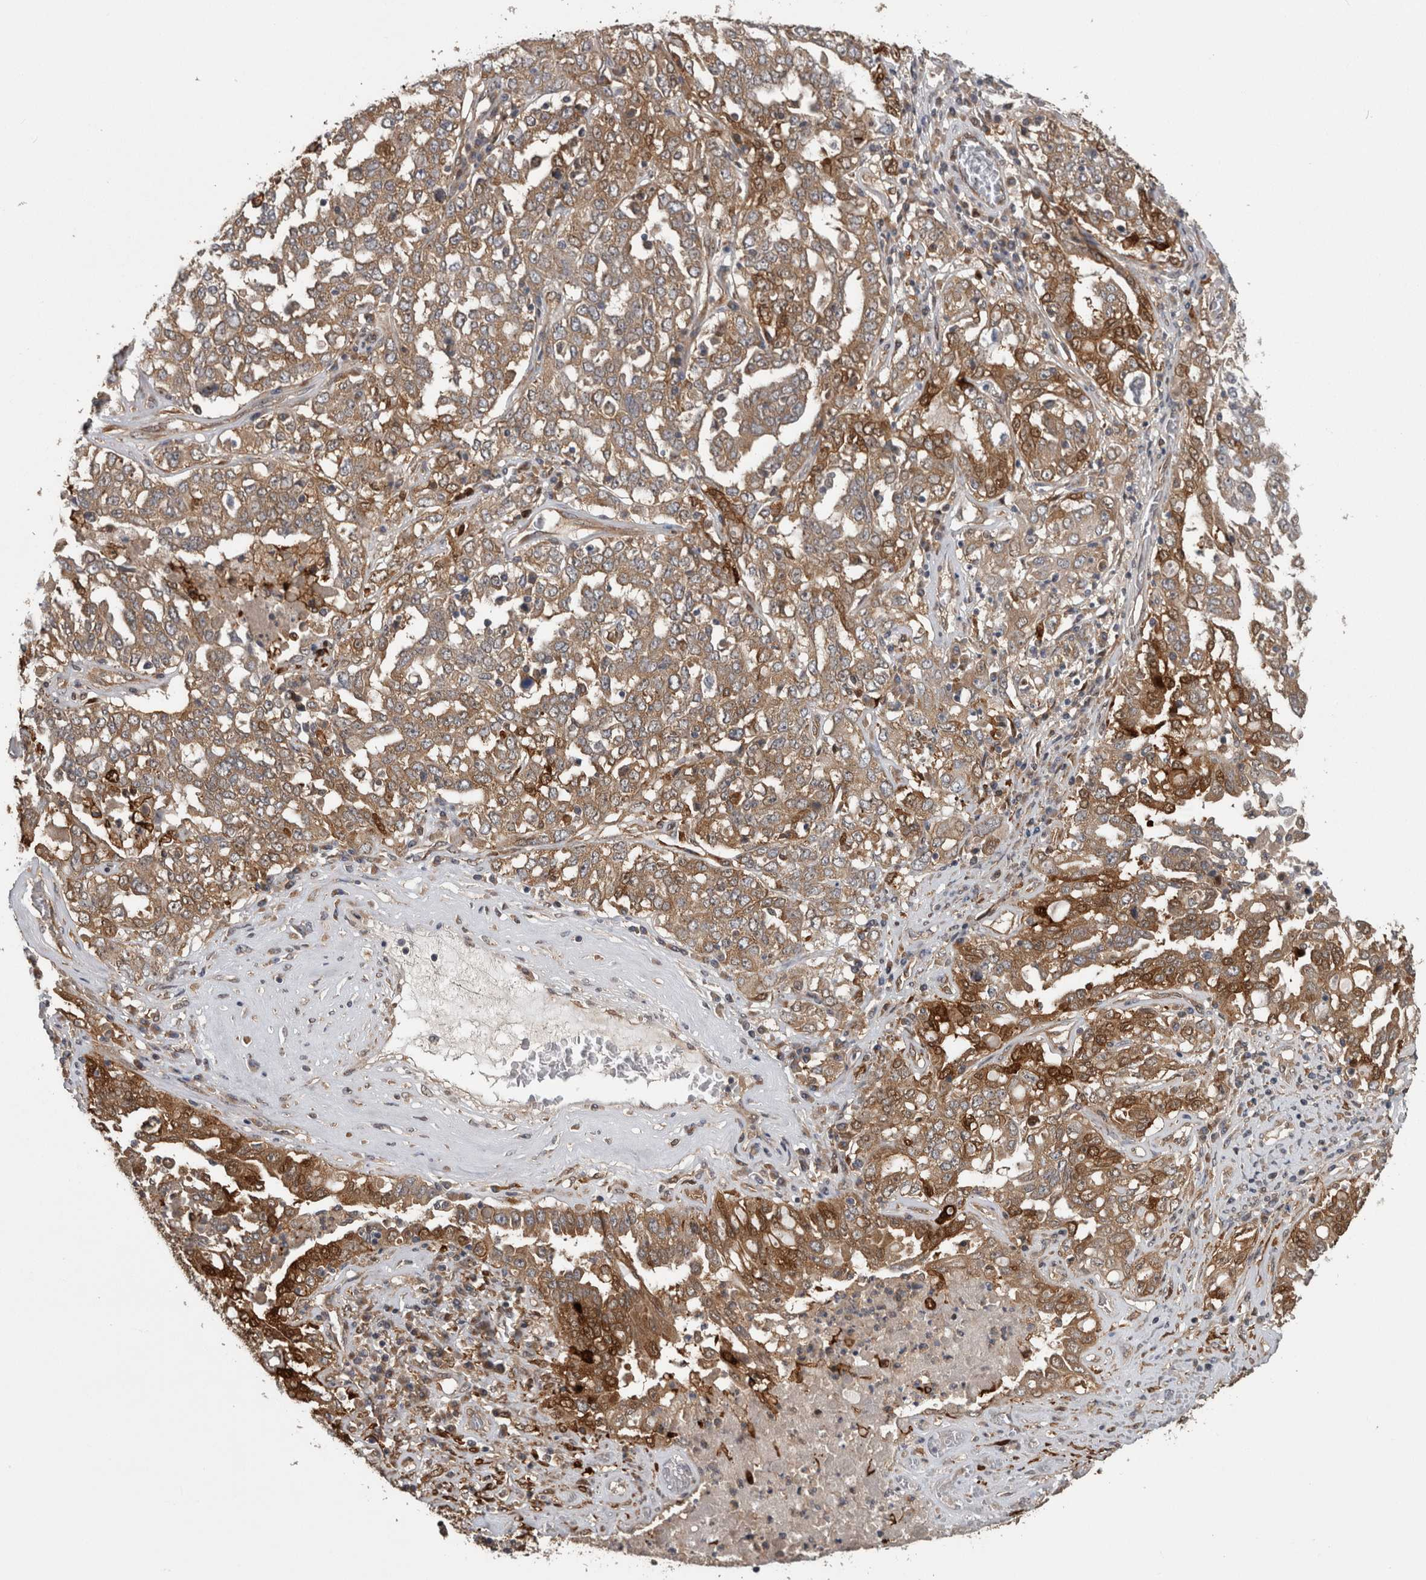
{"staining": {"intensity": "moderate", "quantity": ">75%", "location": "cytoplasmic/membranous"}, "tissue": "ovarian cancer", "cell_type": "Tumor cells", "image_type": "cancer", "snomed": [{"axis": "morphology", "description": "Carcinoma, endometroid"}, {"axis": "topography", "description": "Ovary"}], "caption": "Moderate cytoplasmic/membranous expression for a protein is identified in approximately >75% of tumor cells of endometroid carcinoma (ovarian) using immunohistochemistry.", "gene": "ATXN2", "patient": {"sex": "female", "age": 62}}